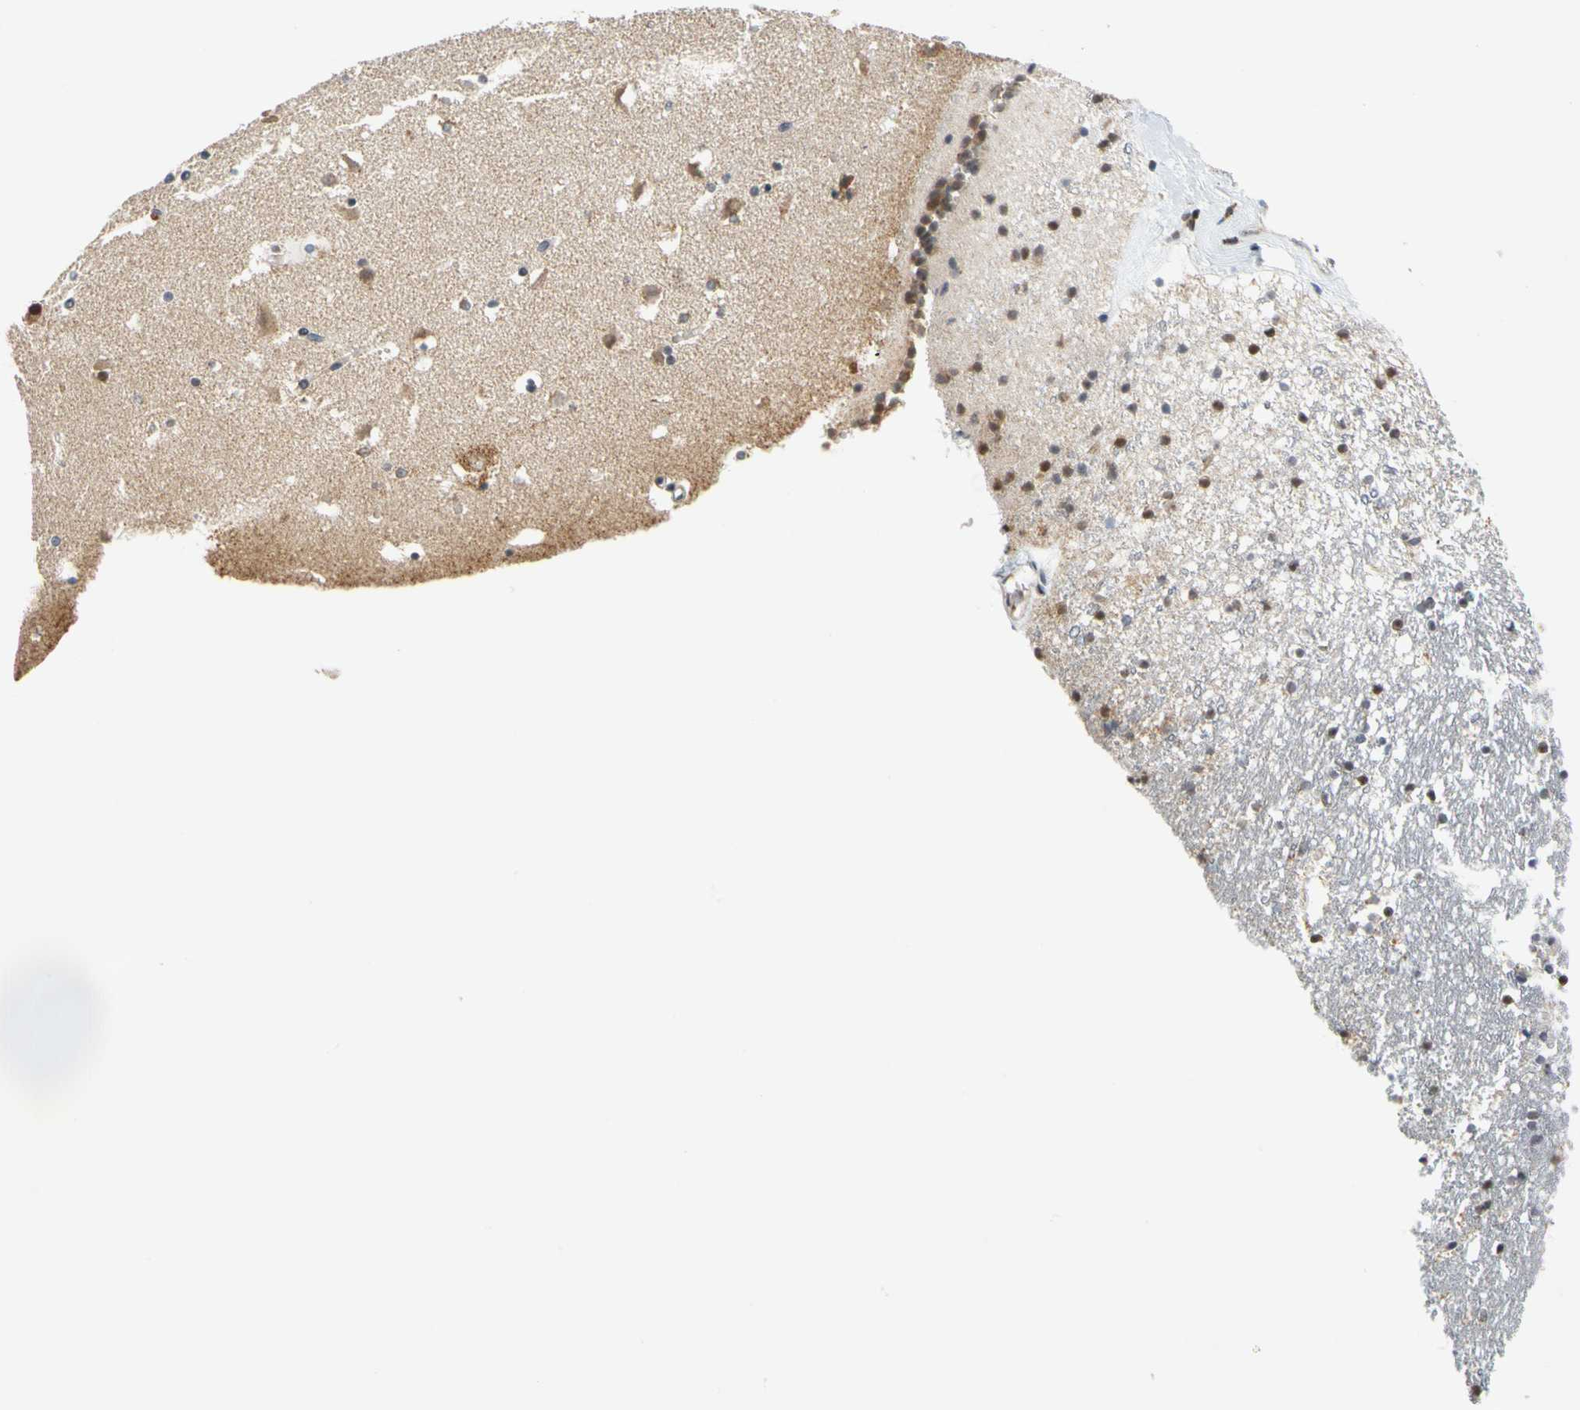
{"staining": {"intensity": "moderate", "quantity": "<25%", "location": "cytoplasmic/membranous,nuclear"}, "tissue": "caudate", "cell_type": "Glial cells", "image_type": "normal", "snomed": [{"axis": "morphology", "description": "Normal tissue, NOS"}, {"axis": "topography", "description": "Lateral ventricle wall"}], "caption": "Immunohistochemistry micrograph of benign human caudate stained for a protein (brown), which demonstrates low levels of moderate cytoplasmic/membranous,nuclear staining in about <25% of glial cells.", "gene": "SFXN3", "patient": {"sex": "male", "age": 45}}